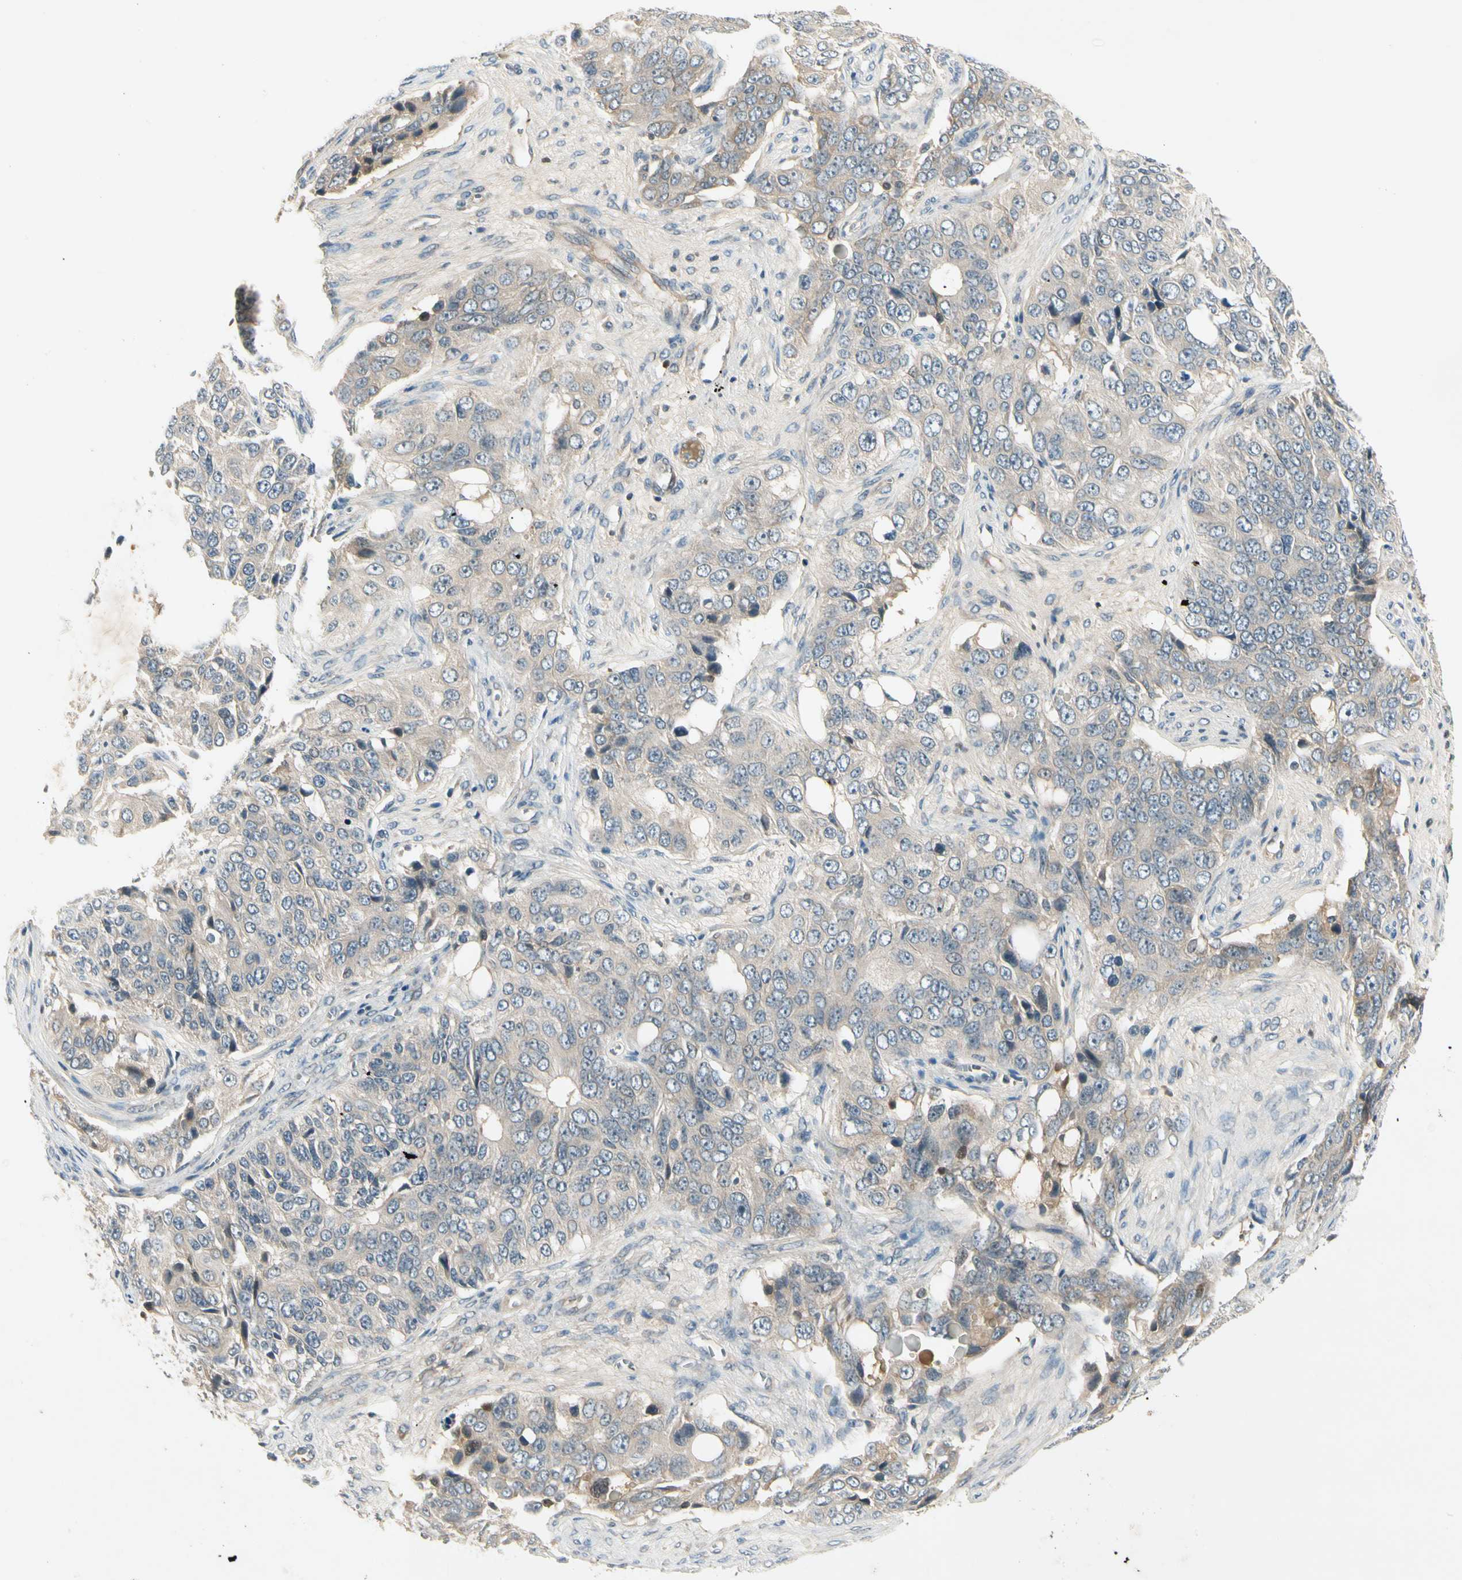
{"staining": {"intensity": "weak", "quantity": "<25%", "location": "cytoplasmic/membranous"}, "tissue": "ovarian cancer", "cell_type": "Tumor cells", "image_type": "cancer", "snomed": [{"axis": "morphology", "description": "Carcinoma, endometroid"}, {"axis": "topography", "description": "Ovary"}], "caption": "DAB (3,3'-diaminobenzidine) immunohistochemical staining of ovarian endometroid carcinoma demonstrates no significant staining in tumor cells.", "gene": "CCL4", "patient": {"sex": "female", "age": 51}}